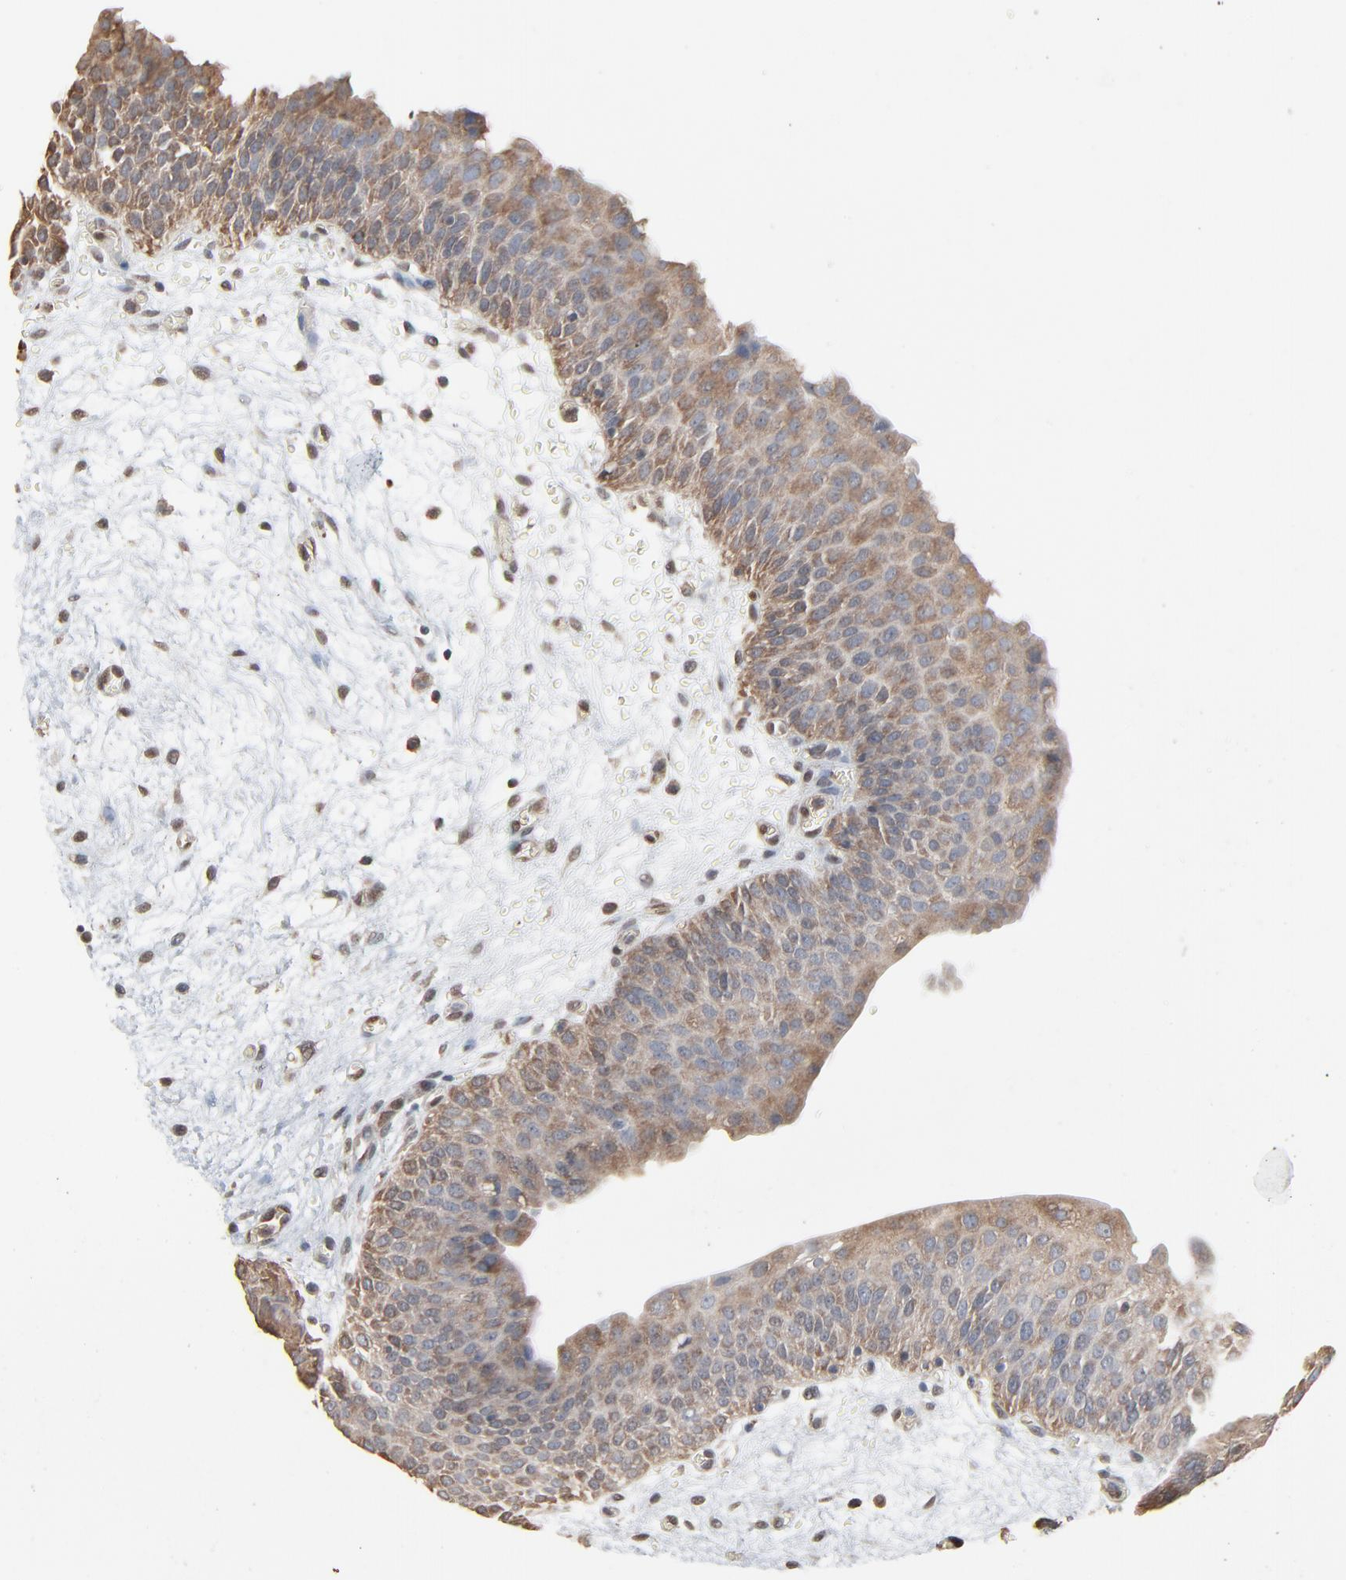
{"staining": {"intensity": "moderate", "quantity": ">75%", "location": "cytoplasmic/membranous"}, "tissue": "urinary bladder", "cell_type": "Urothelial cells", "image_type": "normal", "snomed": [{"axis": "morphology", "description": "Normal tissue, NOS"}, {"axis": "morphology", "description": "Dysplasia, NOS"}, {"axis": "topography", "description": "Urinary bladder"}], "caption": "The image shows immunohistochemical staining of normal urinary bladder. There is moderate cytoplasmic/membranous positivity is identified in approximately >75% of urothelial cells.", "gene": "CCT5", "patient": {"sex": "male", "age": 35}}